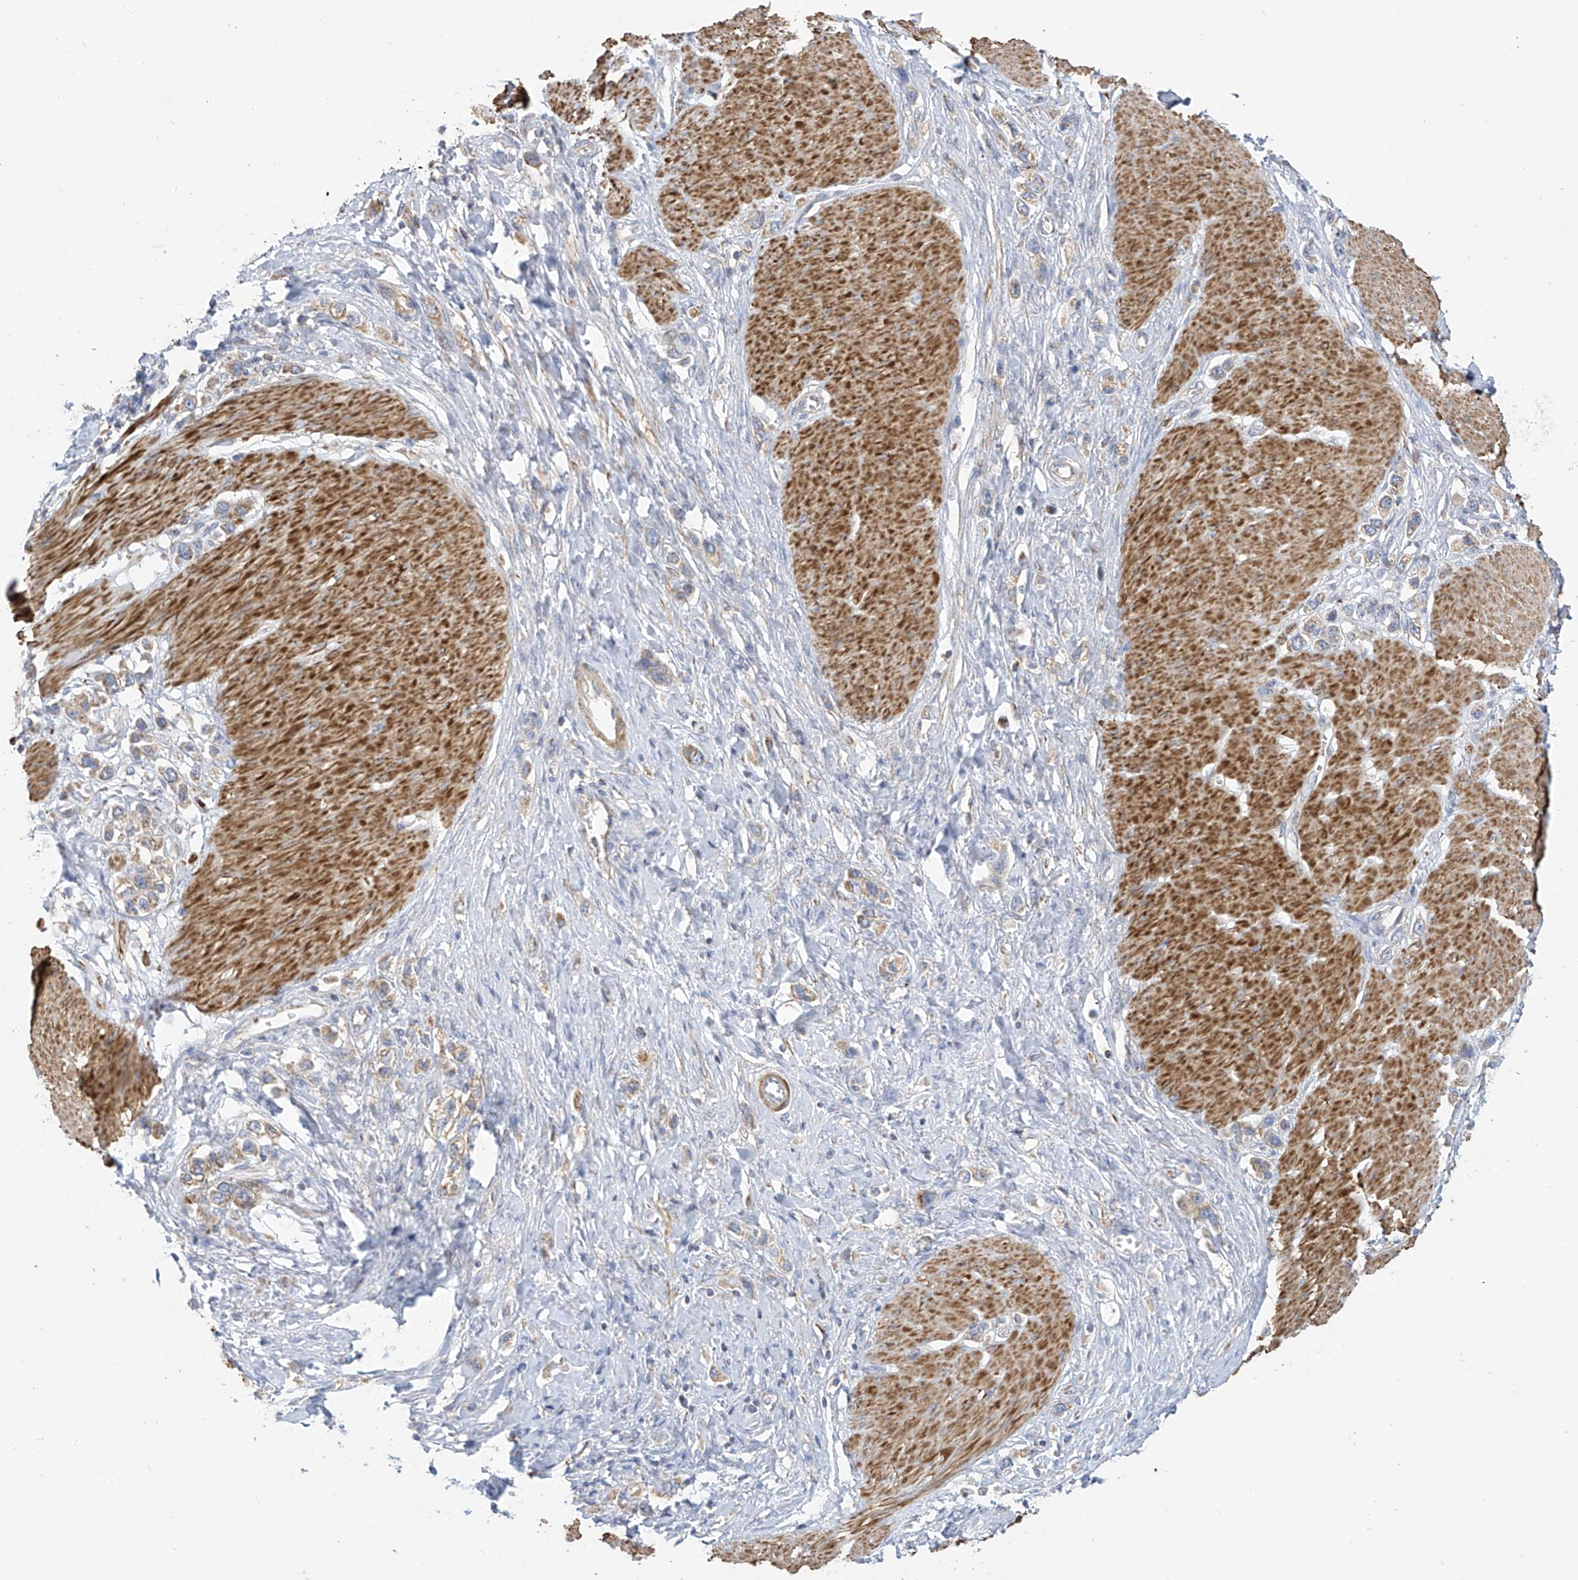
{"staining": {"intensity": "weak", "quantity": ">75%", "location": "cytoplasmic/membranous"}, "tissue": "stomach cancer", "cell_type": "Tumor cells", "image_type": "cancer", "snomed": [{"axis": "morphology", "description": "Normal tissue, NOS"}, {"axis": "morphology", "description": "Adenocarcinoma, NOS"}, {"axis": "topography", "description": "Stomach, upper"}, {"axis": "topography", "description": "Stomach"}], "caption": "Immunohistochemical staining of stomach cancer (adenocarcinoma) exhibits low levels of weak cytoplasmic/membranous positivity in about >75% of tumor cells.", "gene": "ITM2B", "patient": {"sex": "female", "age": 65}}